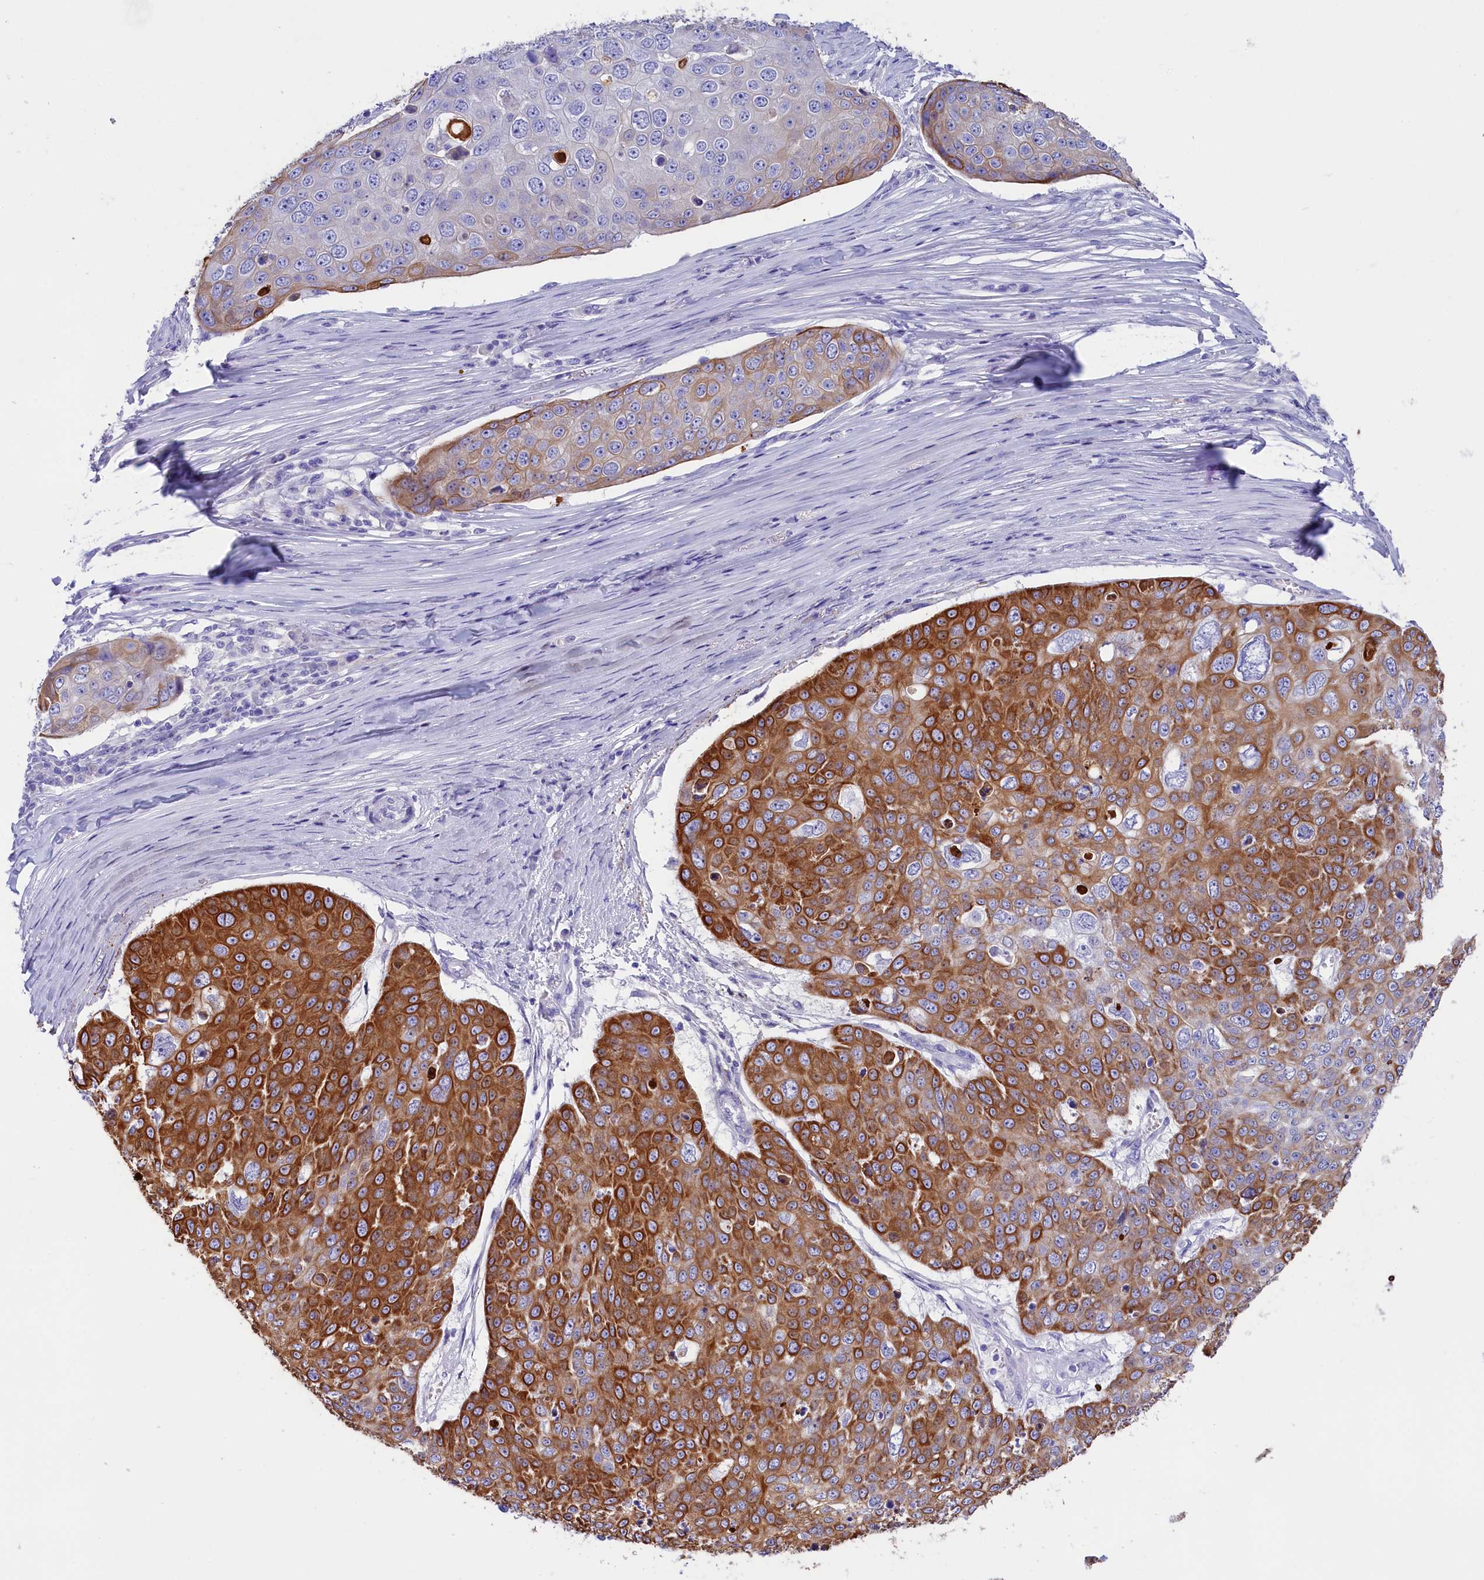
{"staining": {"intensity": "strong", "quantity": ">75%", "location": "cytoplasmic/membranous"}, "tissue": "skin cancer", "cell_type": "Tumor cells", "image_type": "cancer", "snomed": [{"axis": "morphology", "description": "Squamous cell carcinoma, NOS"}, {"axis": "topography", "description": "Skin"}], "caption": "Squamous cell carcinoma (skin) stained with a protein marker demonstrates strong staining in tumor cells.", "gene": "SULT2A1", "patient": {"sex": "male", "age": 71}}